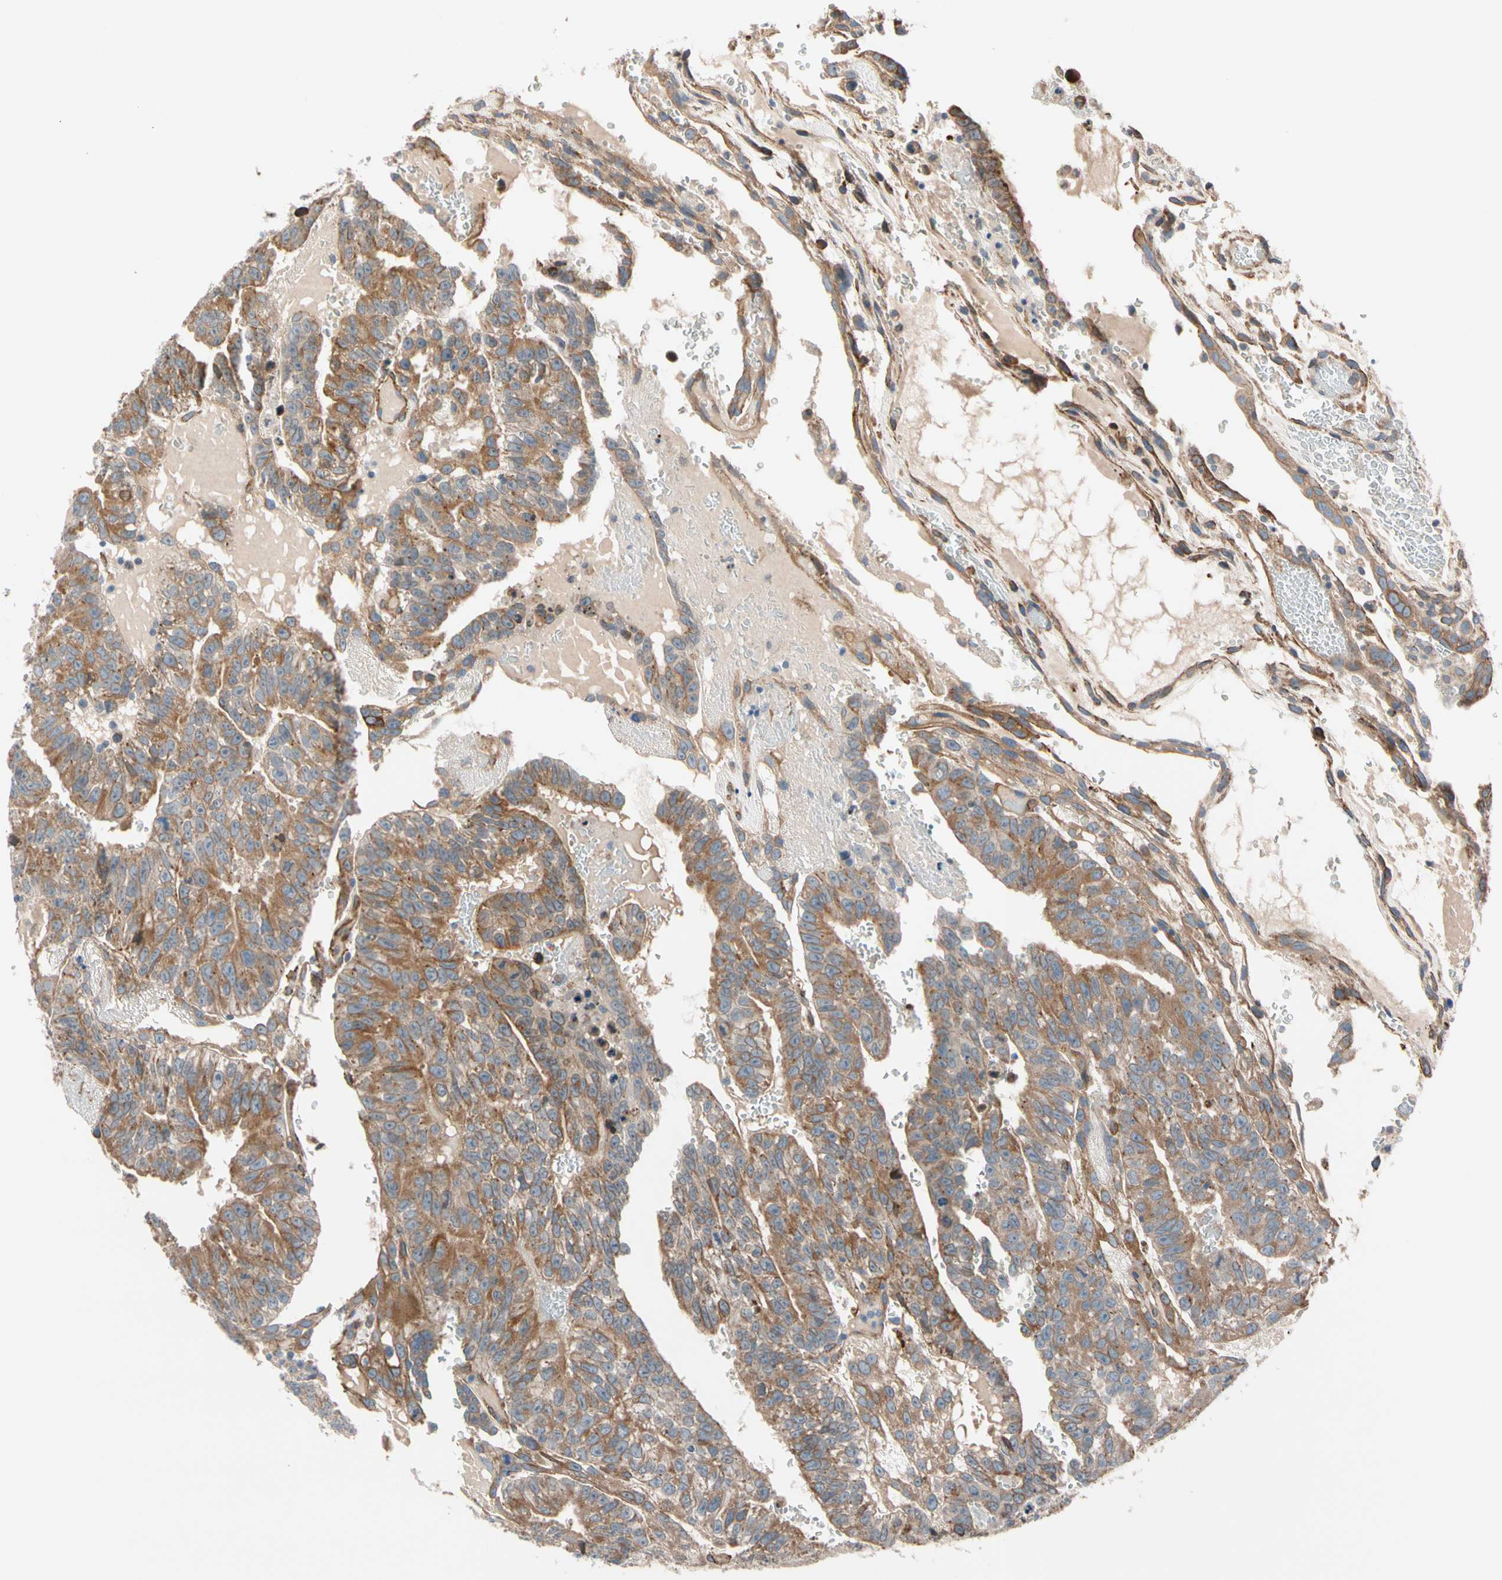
{"staining": {"intensity": "moderate", "quantity": ">75%", "location": "cytoplasmic/membranous"}, "tissue": "testis cancer", "cell_type": "Tumor cells", "image_type": "cancer", "snomed": [{"axis": "morphology", "description": "Seminoma, NOS"}, {"axis": "morphology", "description": "Carcinoma, Embryonal, NOS"}, {"axis": "topography", "description": "Testis"}], "caption": "This micrograph shows immunohistochemistry staining of testis cancer (seminoma), with medium moderate cytoplasmic/membranous expression in approximately >75% of tumor cells.", "gene": "LIMK2", "patient": {"sex": "male", "age": 52}}